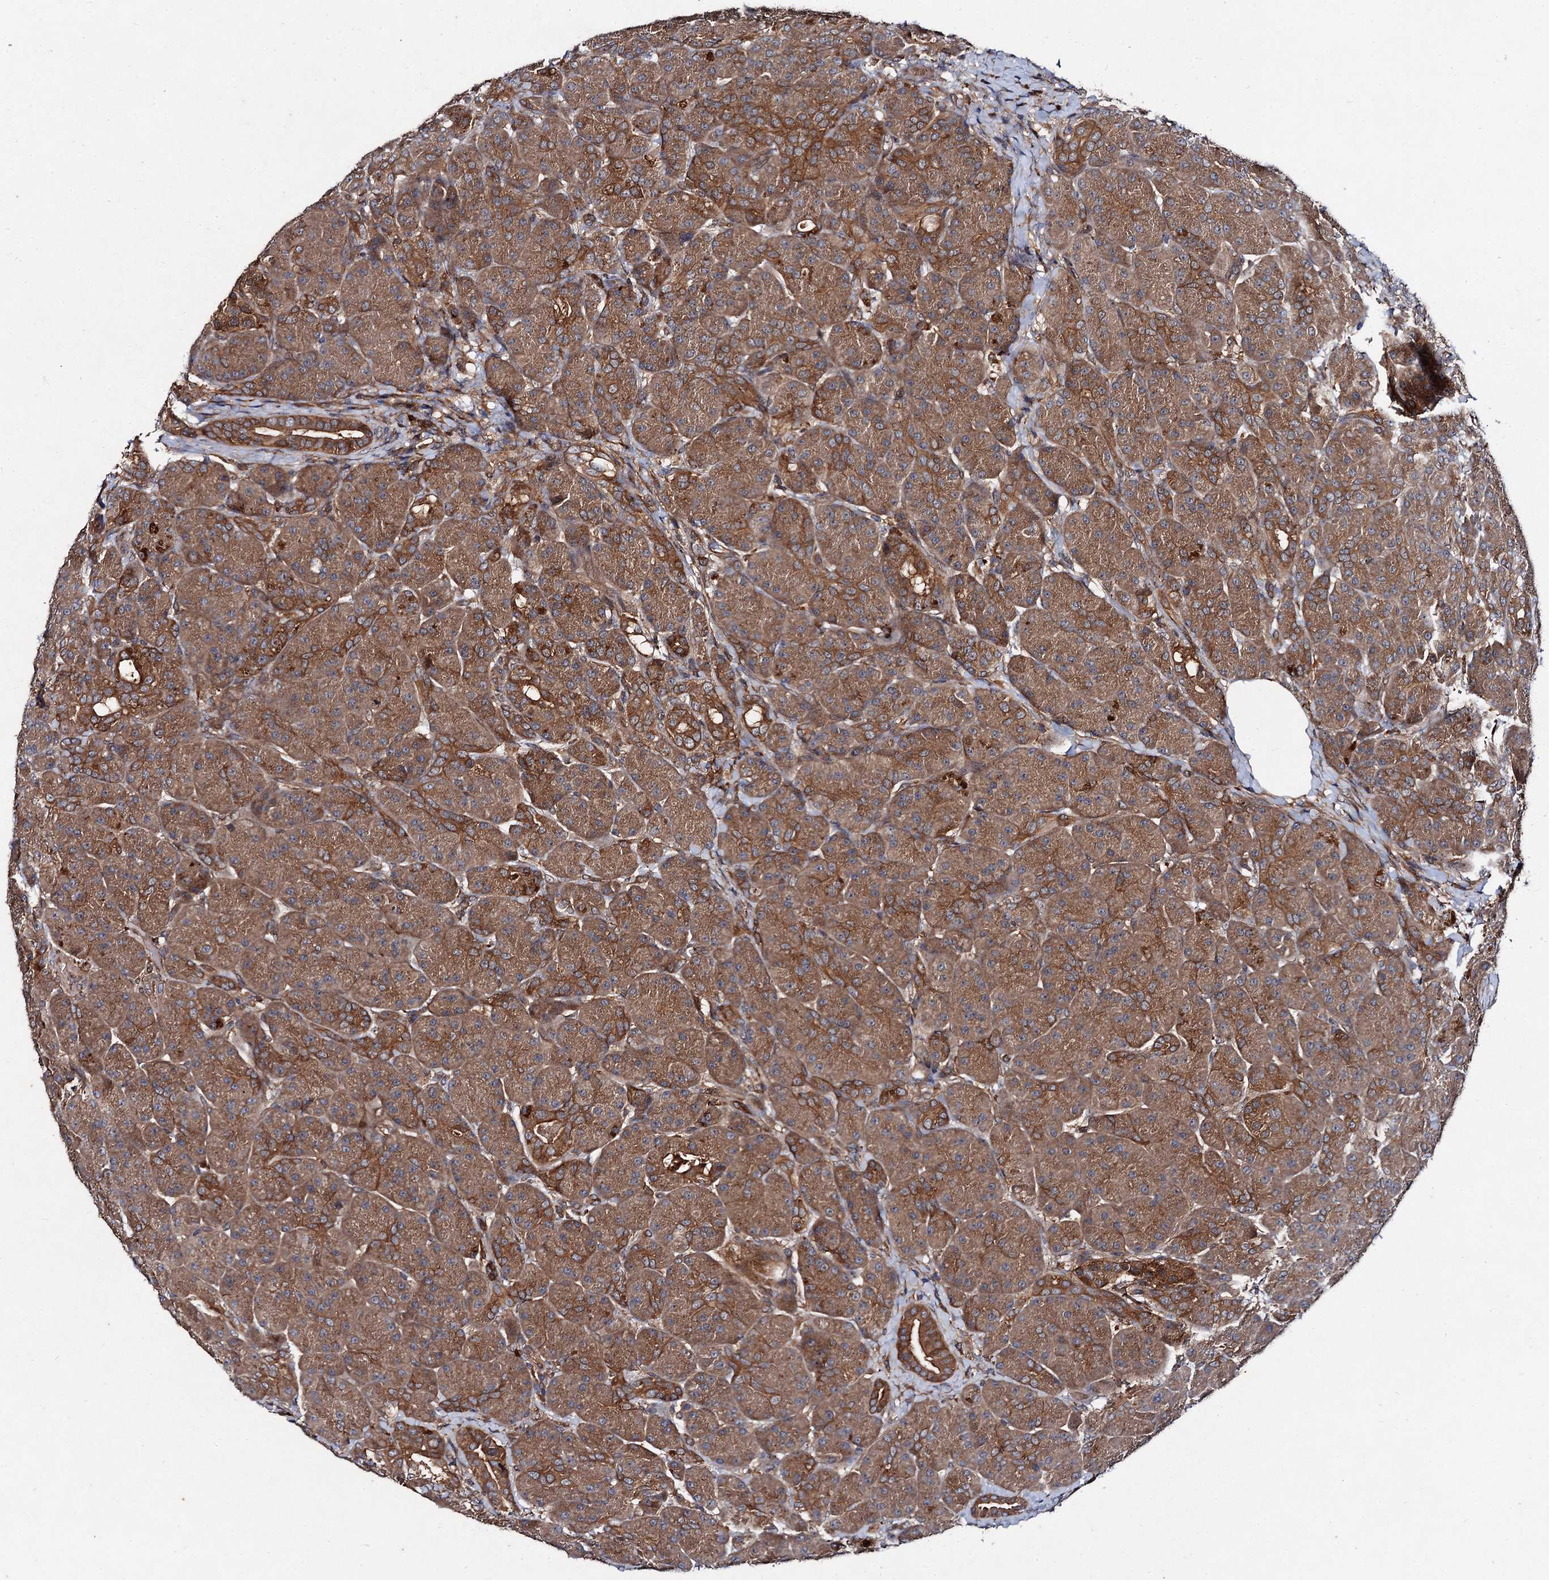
{"staining": {"intensity": "moderate", "quantity": ">75%", "location": "cytoplasmic/membranous"}, "tissue": "pancreas", "cell_type": "Exocrine glandular cells", "image_type": "normal", "snomed": [{"axis": "morphology", "description": "Normal tissue, NOS"}, {"axis": "topography", "description": "Pancreas"}], "caption": "IHC staining of unremarkable pancreas, which exhibits medium levels of moderate cytoplasmic/membranous expression in approximately >75% of exocrine glandular cells indicating moderate cytoplasmic/membranous protein expression. The staining was performed using DAB (brown) for protein detection and nuclei were counterstained in hematoxylin (blue).", "gene": "VPS29", "patient": {"sex": "male", "age": 63}}